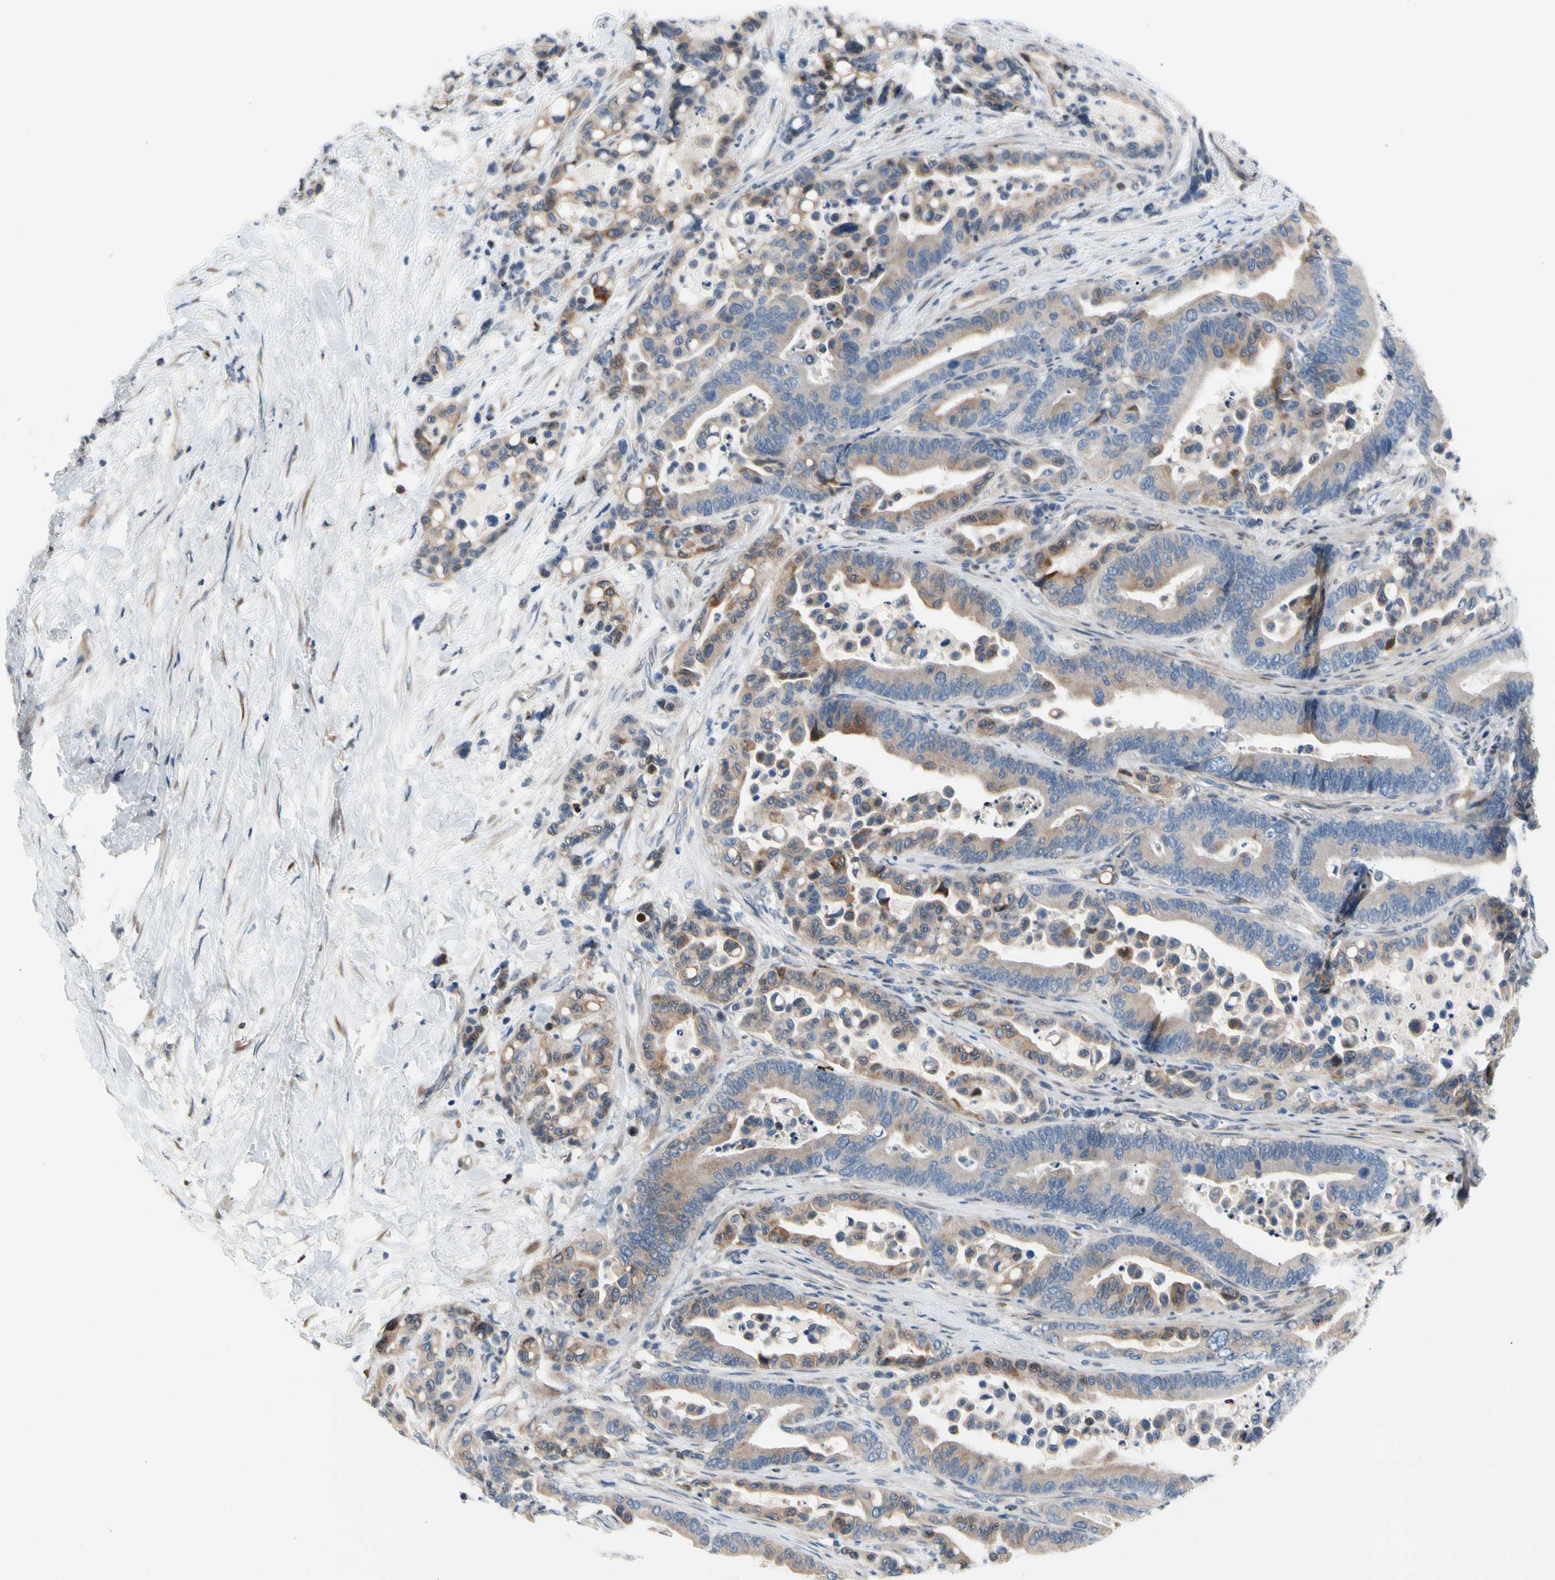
{"staining": {"intensity": "weak", "quantity": ">75%", "location": "cytoplasmic/membranous"}, "tissue": "colorectal cancer", "cell_type": "Tumor cells", "image_type": "cancer", "snomed": [{"axis": "morphology", "description": "Normal tissue, NOS"}, {"axis": "morphology", "description": "Adenocarcinoma, NOS"}, {"axis": "topography", "description": "Colon"}], "caption": "Brown immunohistochemical staining in human colorectal cancer (adenocarcinoma) reveals weak cytoplasmic/membranous staining in about >75% of tumor cells. Using DAB (brown) and hematoxylin (blue) stains, captured at high magnification using brightfield microscopy.", "gene": "MAP3K3", "patient": {"sex": "male", "age": 82}}